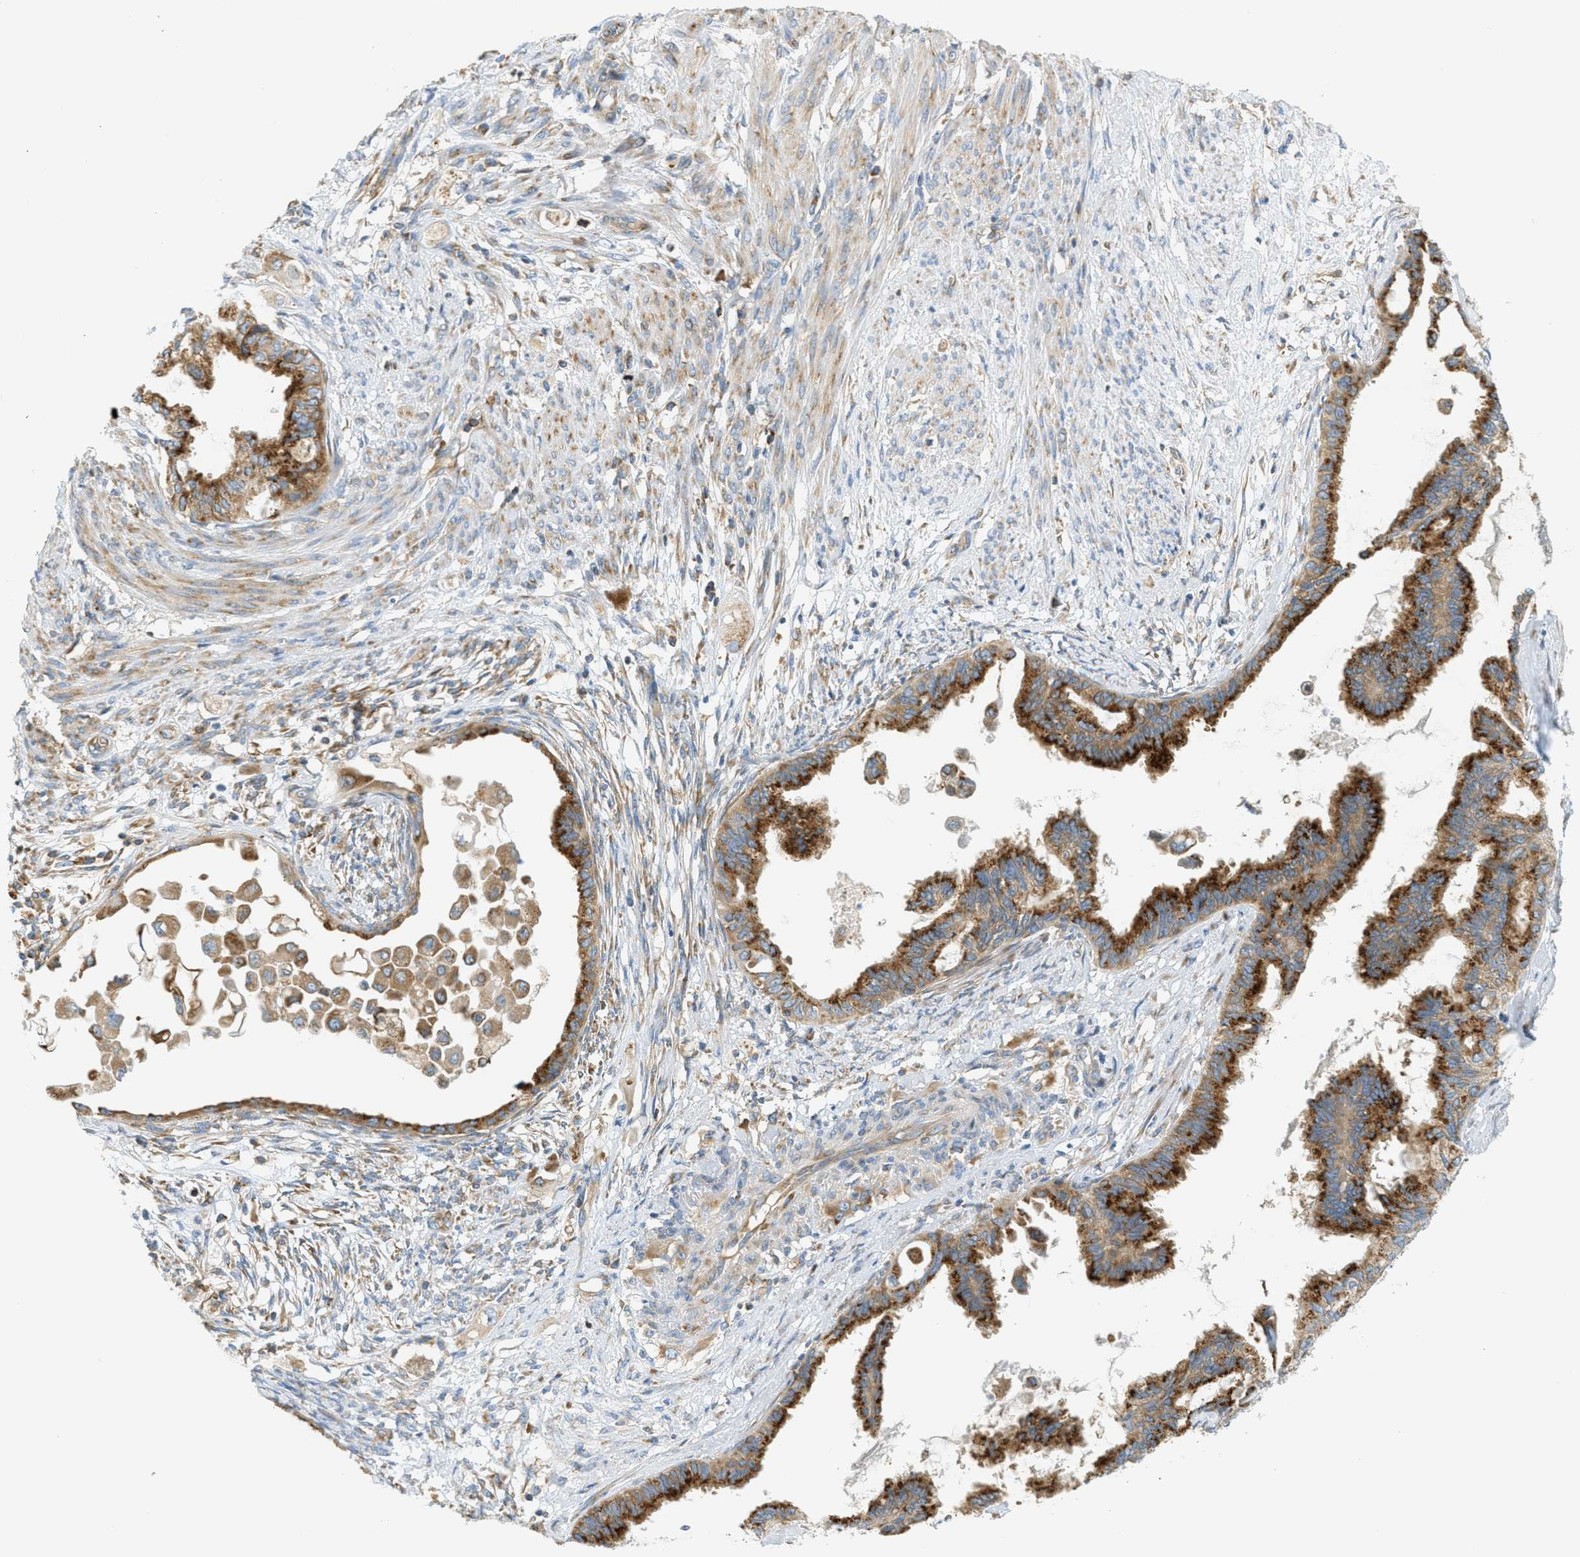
{"staining": {"intensity": "strong", "quantity": ">75%", "location": "cytoplasmic/membranous"}, "tissue": "cervical cancer", "cell_type": "Tumor cells", "image_type": "cancer", "snomed": [{"axis": "morphology", "description": "Normal tissue, NOS"}, {"axis": "morphology", "description": "Adenocarcinoma, NOS"}, {"axis": "topography", "description": "Cervix"}, {"axis": "topography", "description": "Endometrium"}], "caption": "Cervical cancer was stained to show a protein in brown. There is high levels of strong cytoplasmic/membranous expression in approximately >75% of tumor cells. (DAB = brown stain, brightfield microscopy at high magnification).", "gene": "ABCF1", "patient": {"sex": "female", "age": 86}}